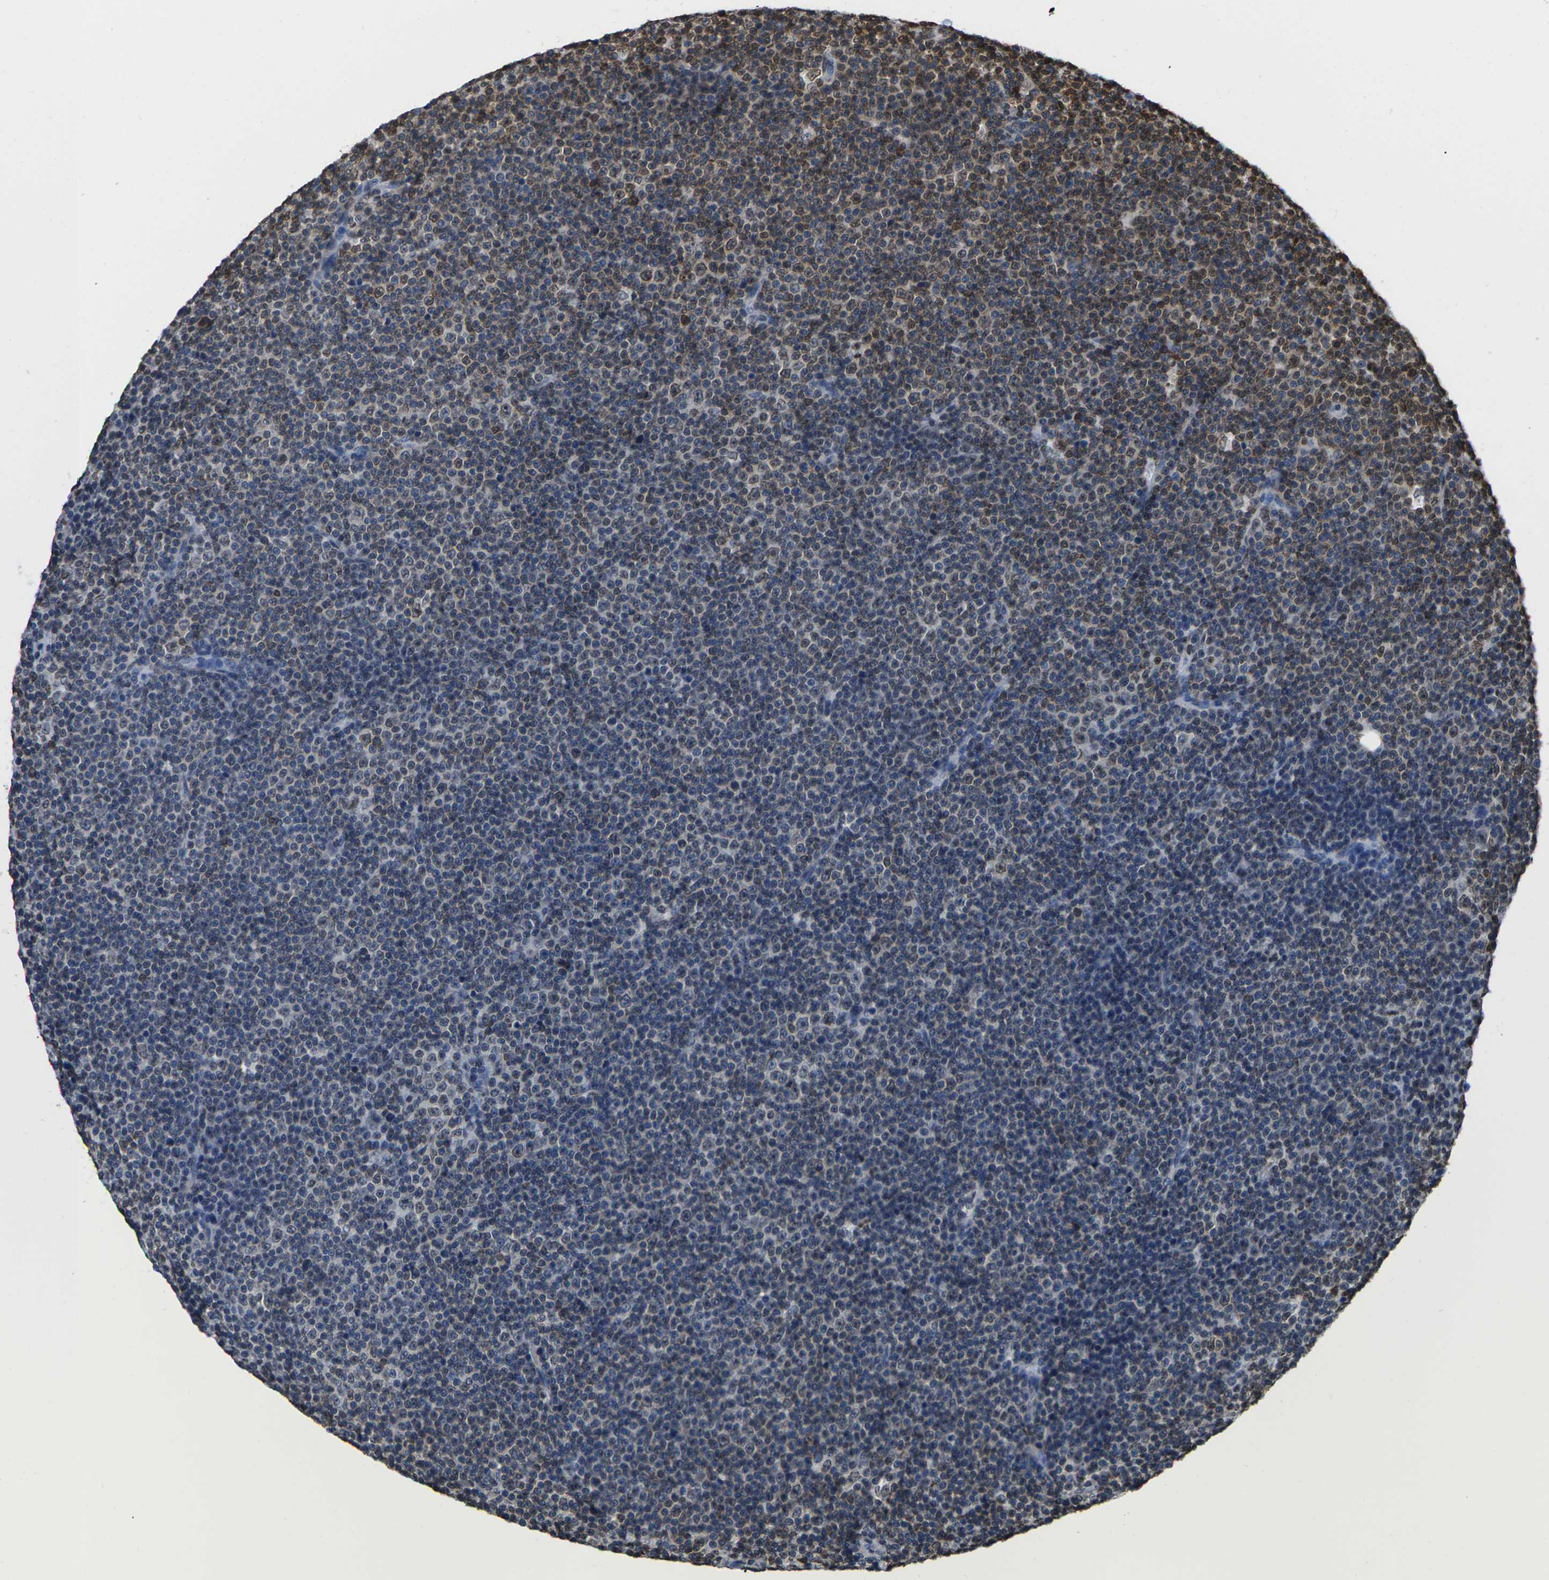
{"staining": {"intensity": "strong", "quantity": "<25%", "location": "cytoplasmic/membranous,nuclear"}, "tissue": "lymphoma", "cell_type": "Tumor cells", "image_type": "cancer", "snomed": [{"axis": "morphology", "description": "Malignant lymphoma, non-Hodgkin's type, Low grade"}, {"axis": "topography", "description": "Lymph node"}], "caption": "Low-grade malignant lymphoma, non-Hodgkin's type stained with IHC displays strong cytoplasmic/membranous and nuclear staining in approximately <25% of tumor cells.", "gene": "H2AC21", "patient": {"sex": "female", "age": 67}}